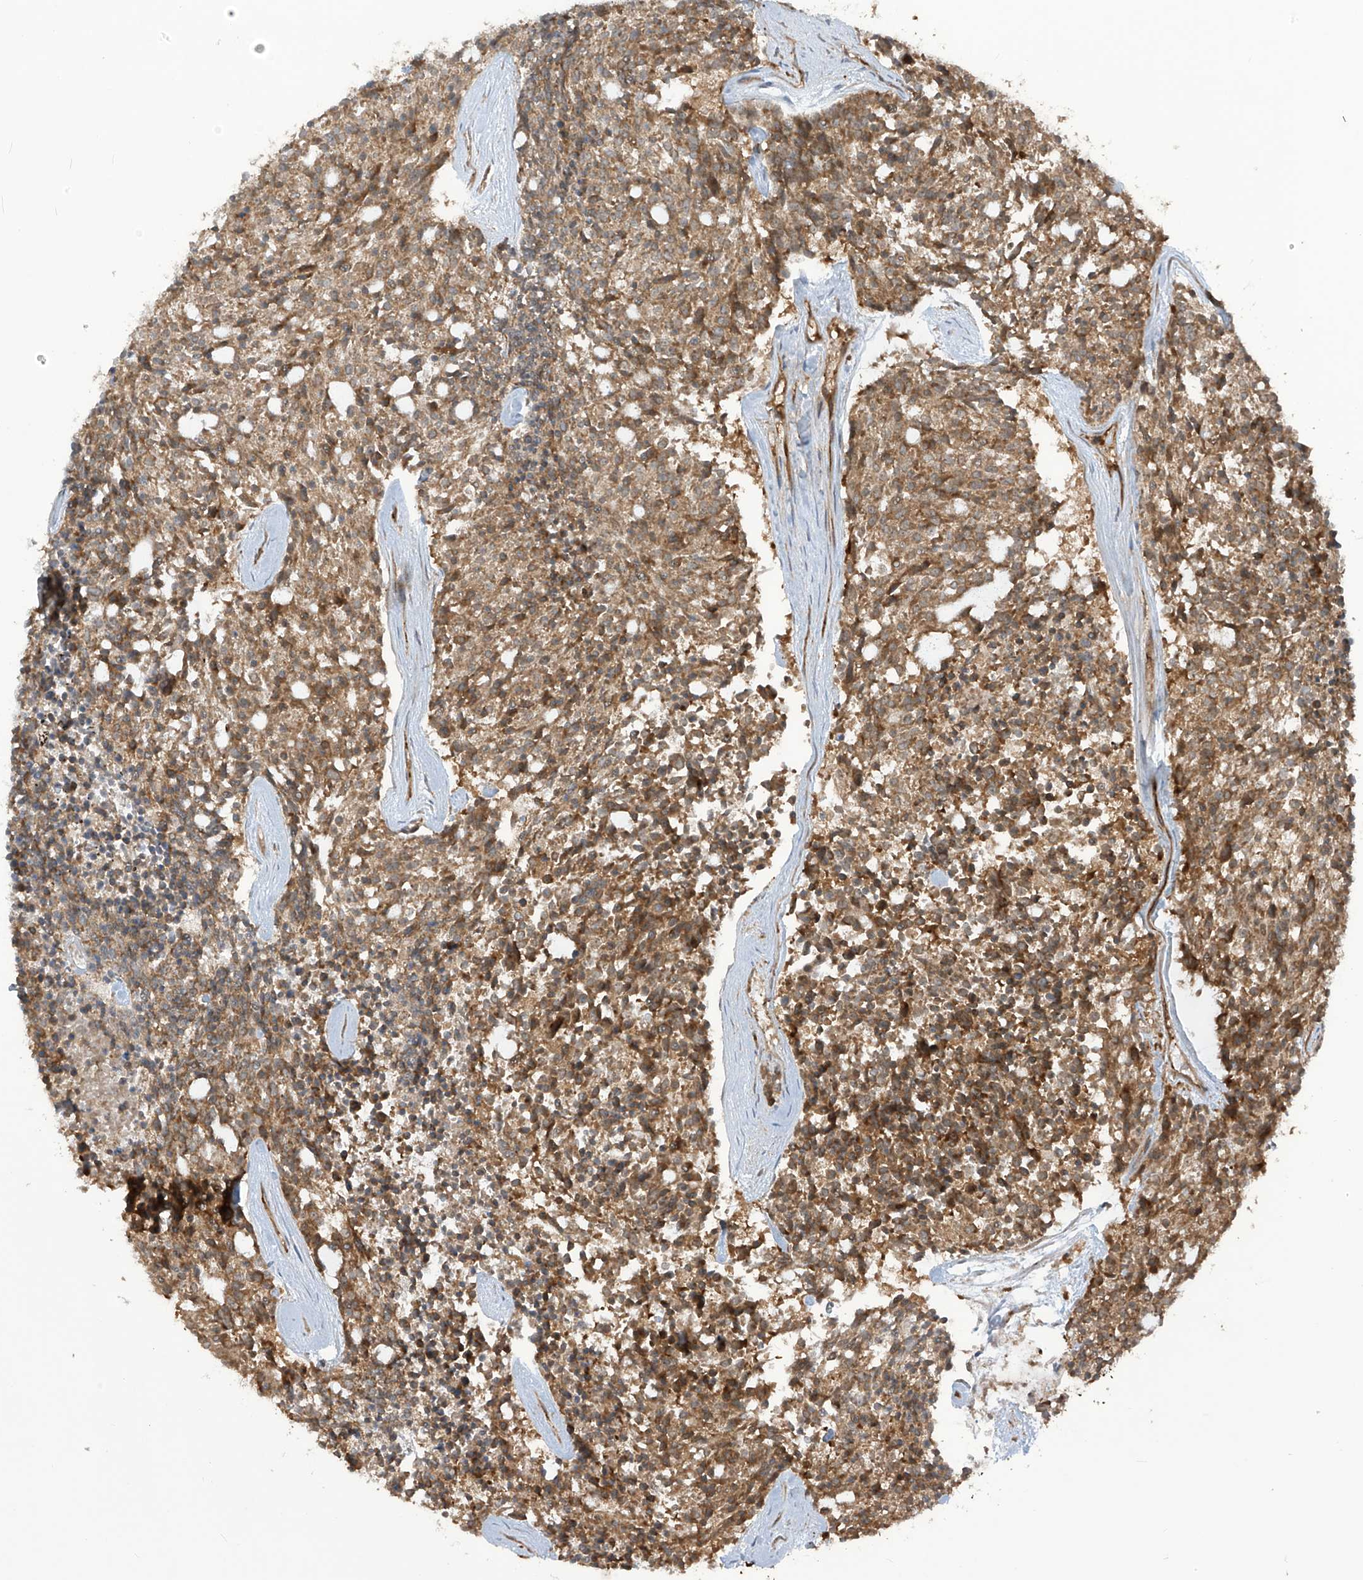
{"staining": {"intensity": "moderate", "quantity": ">75%", "location": "cytoplasmic/membranous"}, "tissue": "carcinoid", "cell_type": "Tumor cells", "image_type": "cancer", "snomed": [{"axis": "morphology", "description": "Carcinoid, malignant, NOS"}, {"axis": "topography", "description": "Pancreas"}], "caption": "Tumor cells demonstrate medium levels of moderate cytoplasmic/membranous expression in about >75% of cells in human malignant carcinoid.", "gene": "TRIM67", "patient": {"sex": "female", "age": 54}}